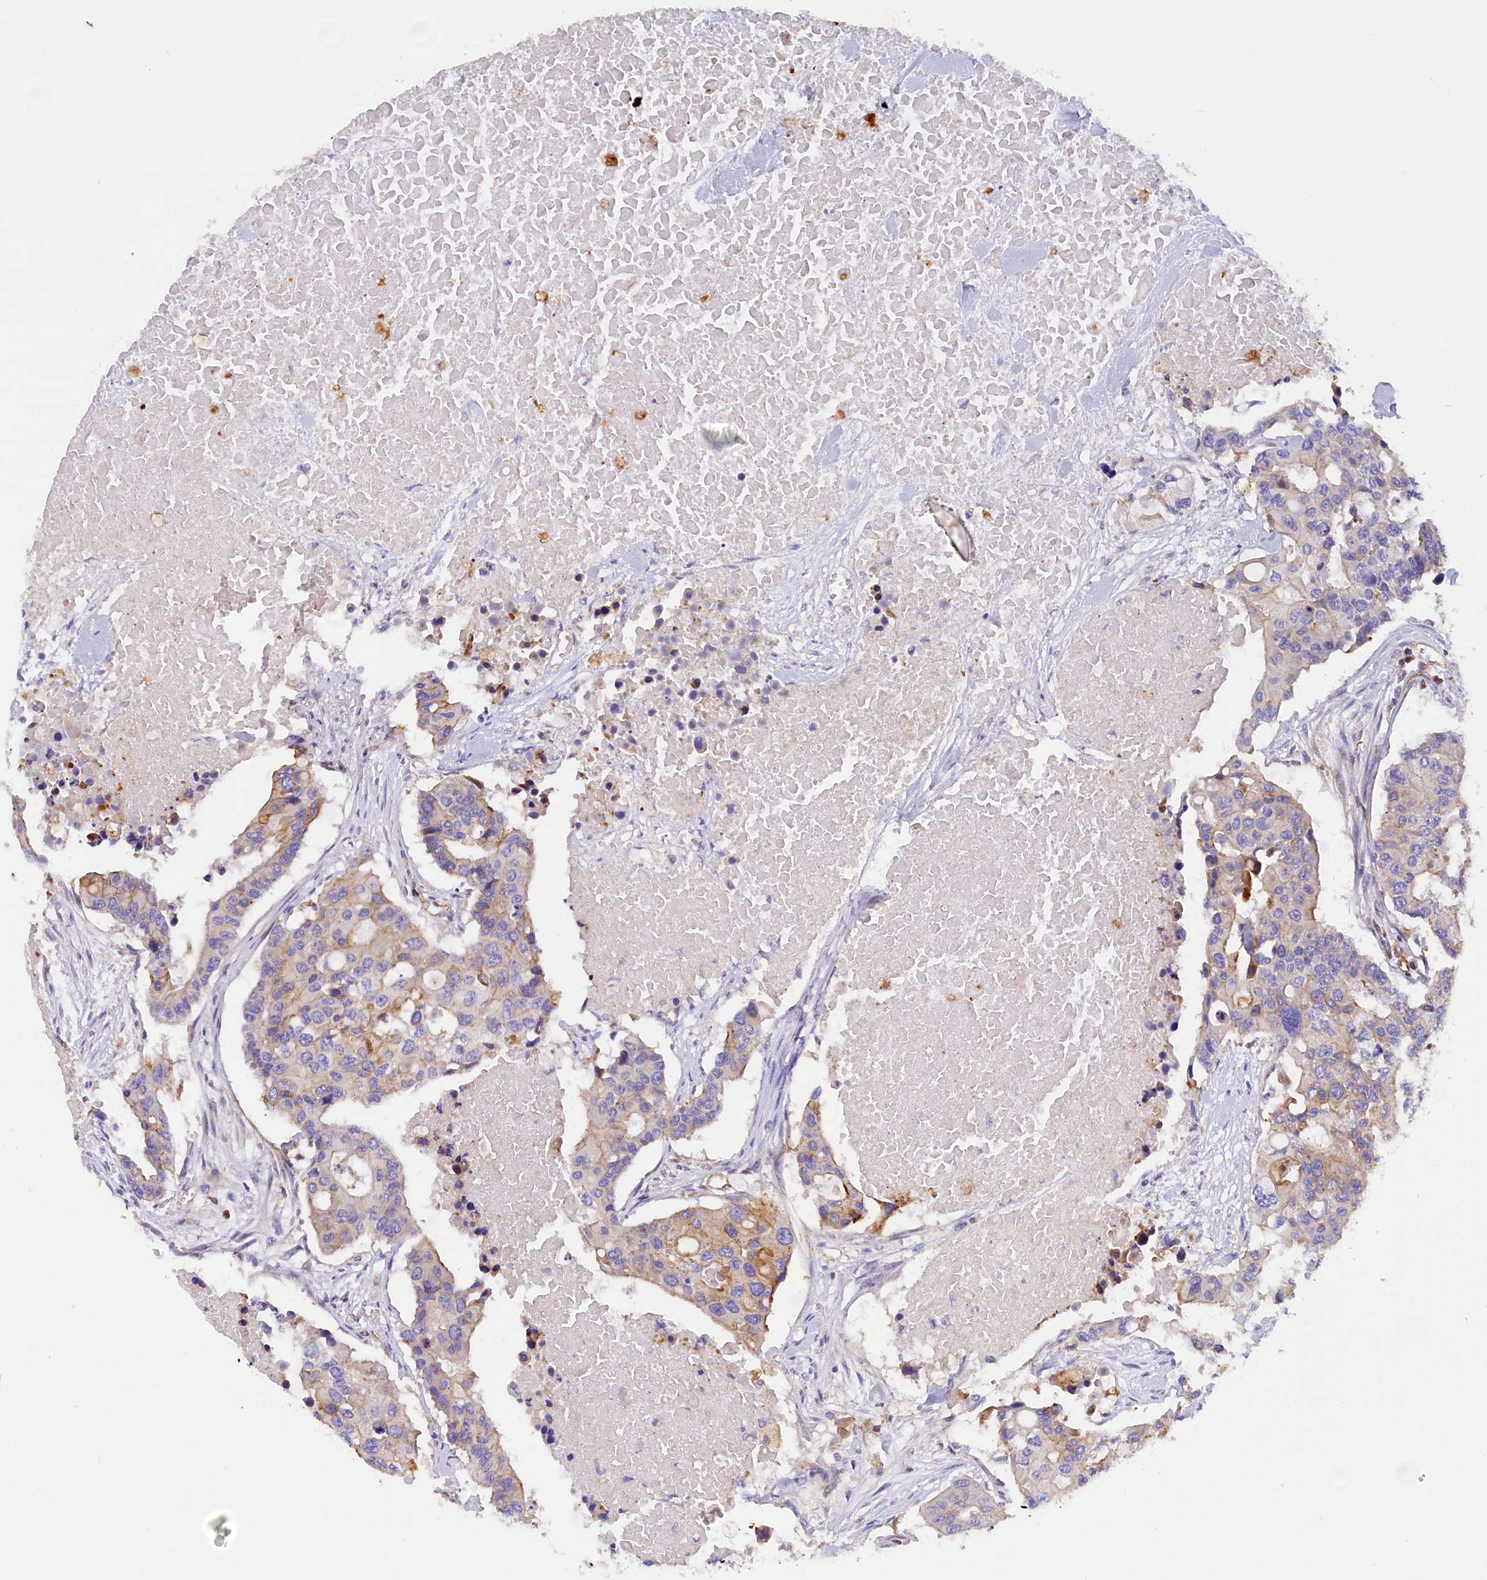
{"staining": {"intensity": "moderate", "quantity": "<25%", "location": "cytoplasmic/membranous"}, "tissue": "colorectal cancer", "cell_type": "Tumor cells", "image_type": "cancer", "snomed": [{"axis": "morphology", "description": "Adenocarcinoma, NOS"}, {"axis": "topography", "description": "Colon"}], "caption": "Immunohistochemical staining of colorectal adenocarcinoma shows low levels of moderate cytoplasmic/membranous expression in approximately <25% of tumor cells. (Brightfield microscopy of DAB IHC at high magnification).", "gene": "FAM193A", "patient": {"sex": "male", "age": 77}}